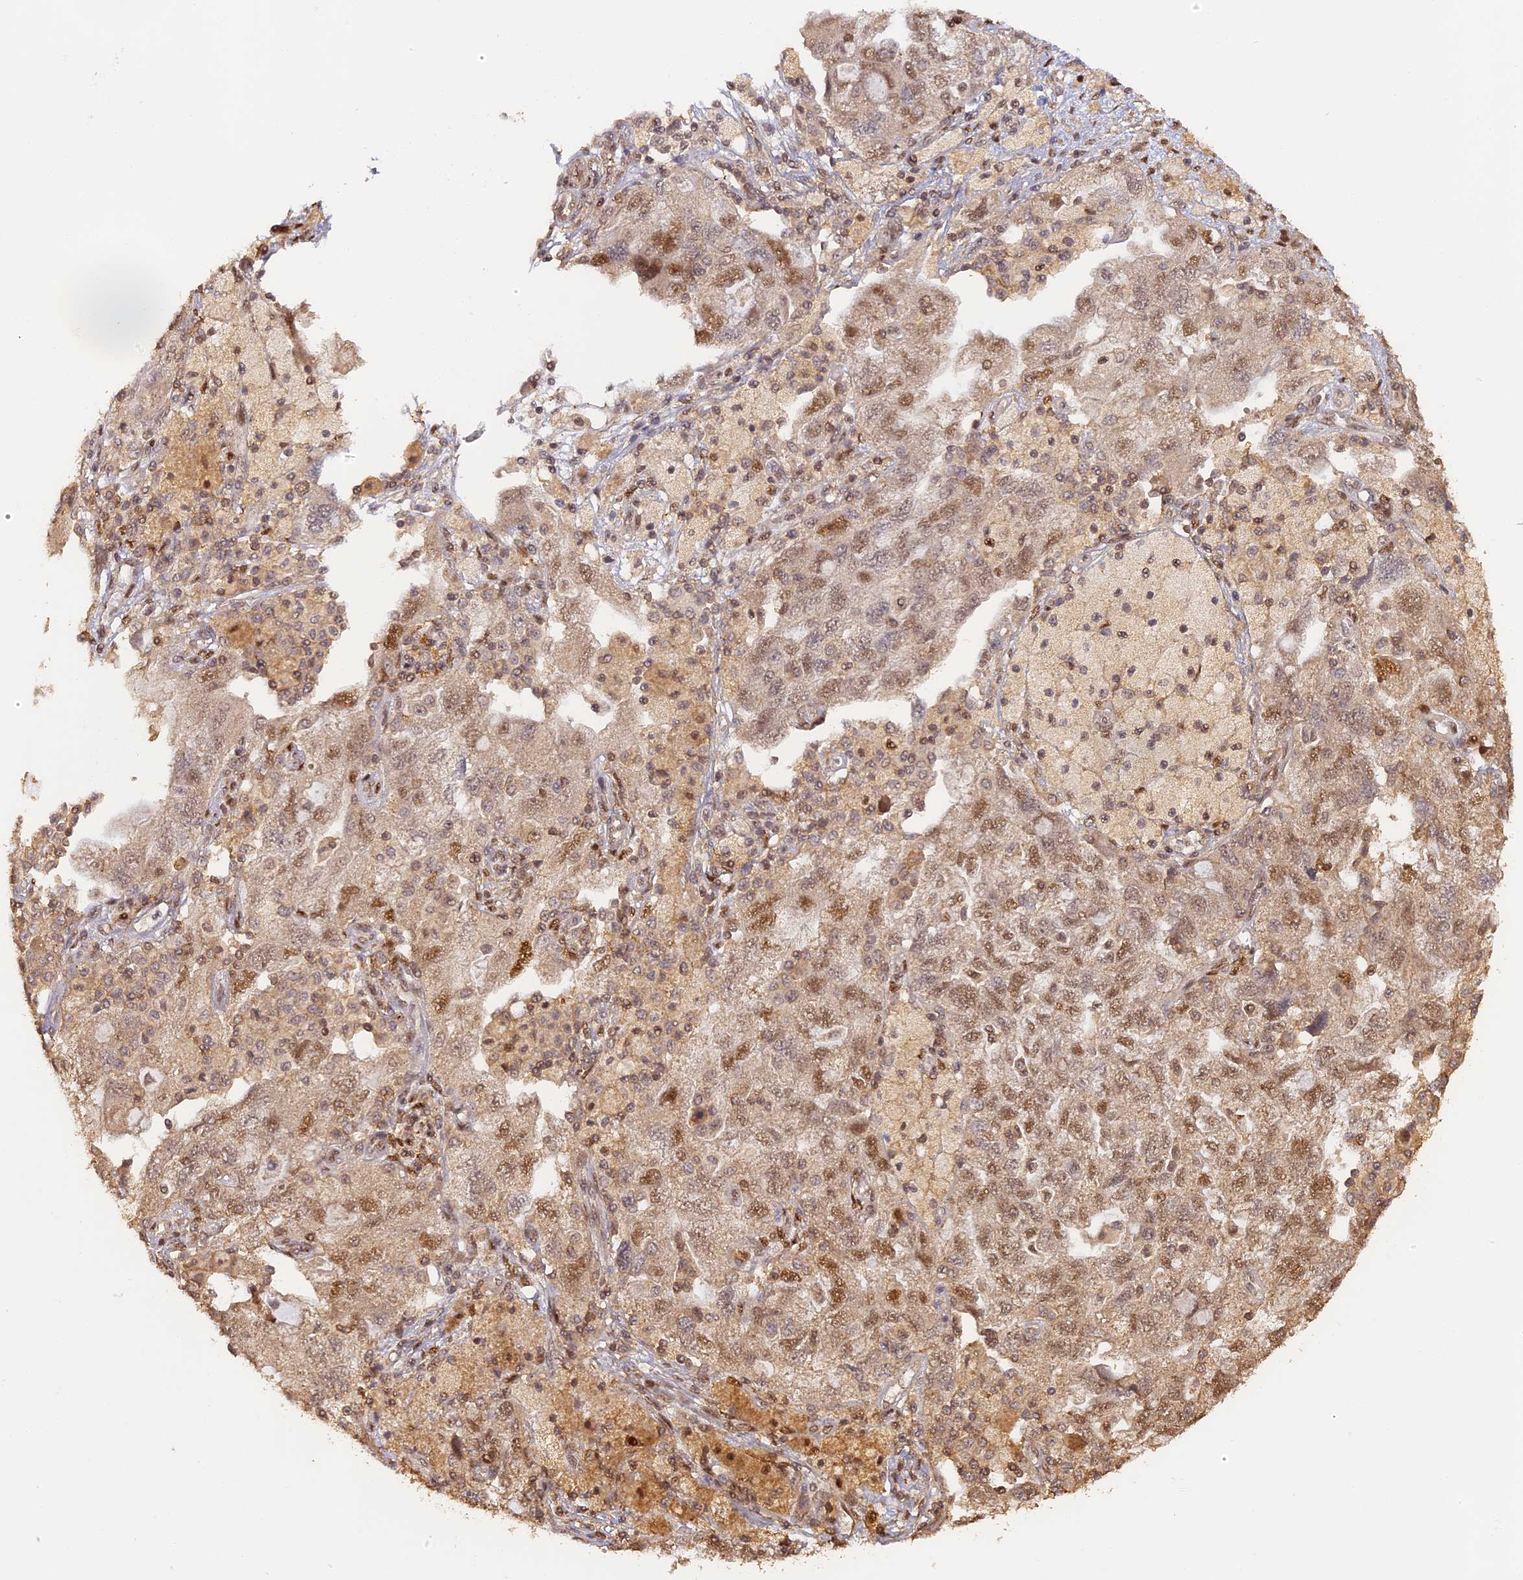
{"staining": {"intensity": "moderate", "quantity": "25%-75%", "location": "nuclear"}, "tissue": "ovarian cancer", "cell_type": "Tumor cells", "image_type": "cancer", "snomed": [{"axis": "morphology", "description": "Carcinoma, NOS"}, {"axis": "morphology", "description": "Cystadenocarcinoma, serous, NOS"}, {"axis": "topography", "description": "Ovary"}], "caption": "IHC of human ovarian serous cystadenocarcinoma exhibits medium levels of moderate nuclear staining in about 25%-75% of tumor cells. Nuclei are stained in blue.", "gene": "MYBL2", "patient": {"sex": "female", "age": 69}}